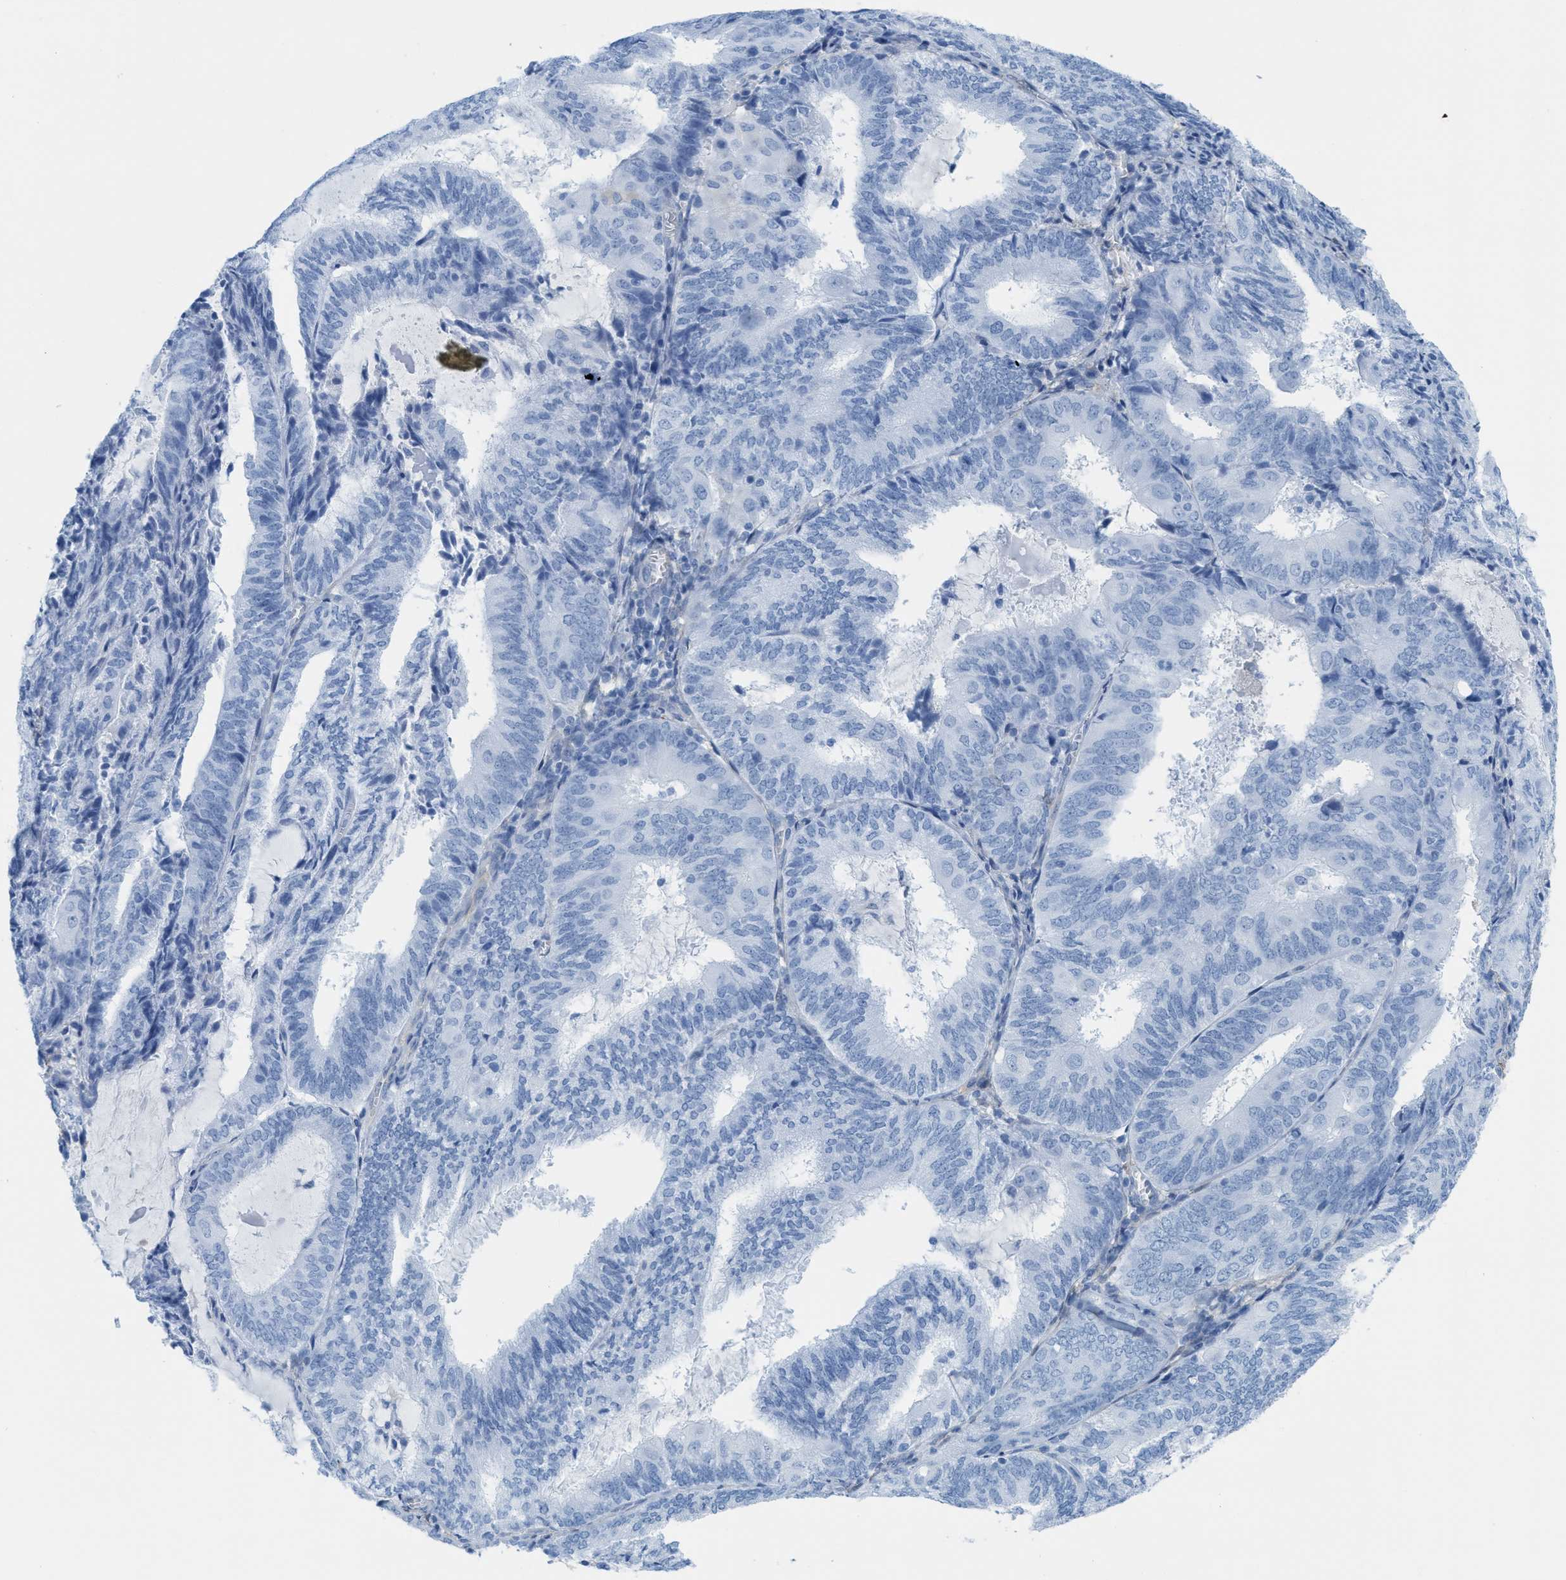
{"staining": {"intensity": "negative", "quantity": "none", "location": "none"}, "tissue": "endometrial cancer", "cell_type": "Tumor cells", "image_type": "cancer", "snomed": [{"axis": "morphology", "description": "Adenocarcinoma, NOS"}, {"axis": "topography", "description": "Endometrium"}], "caption": "DAB (3,3'-diaminobenzidine) immunohistochemical staining of human adenocarcinoma (endometrial) exhibits no significant positivity in tumor cells.", "gene": "ASGR1", "patient": {"sex": "female", "age": 81}}